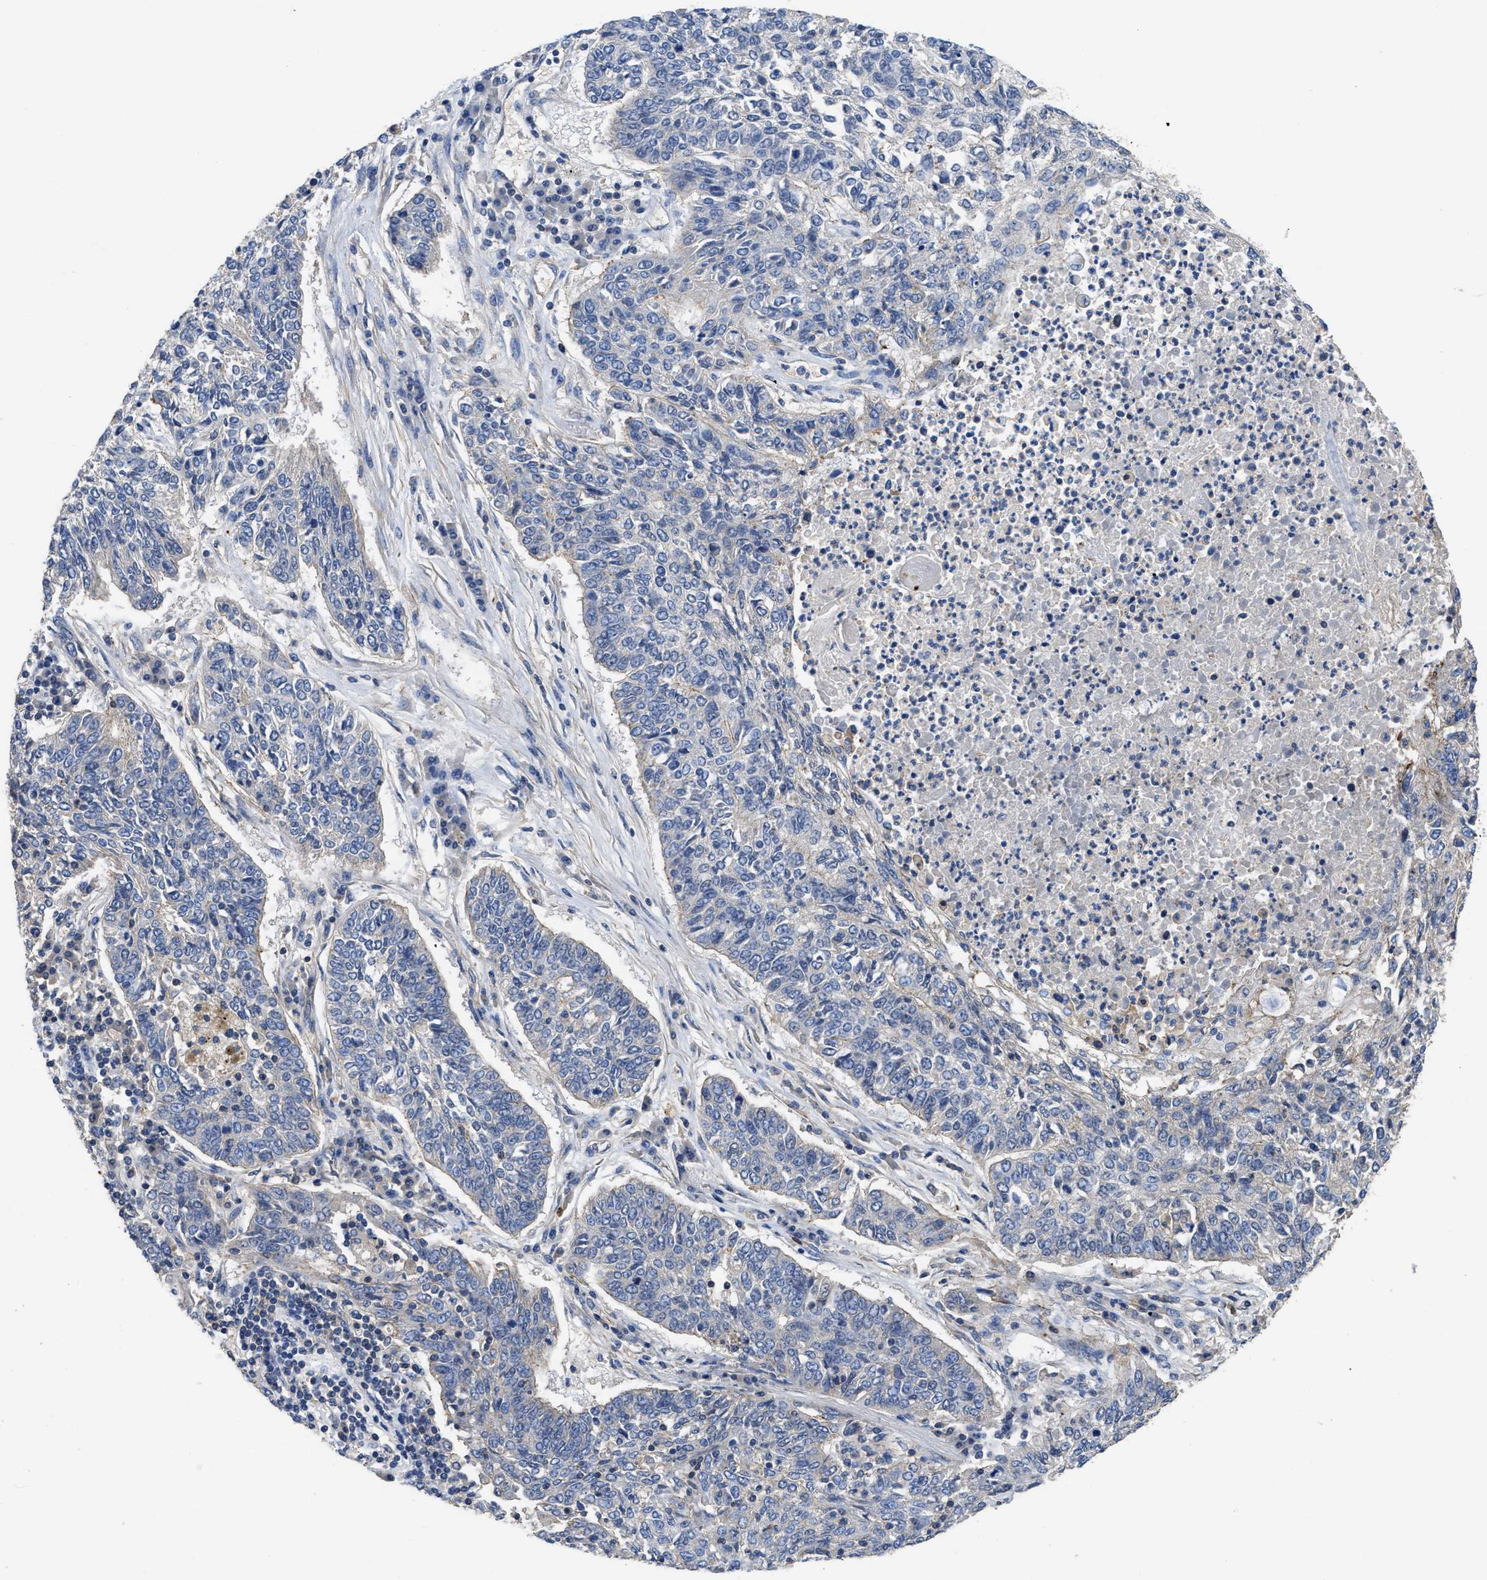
{"staining": {"intensity": "negative", "quantity": "none", "location": "none"}, "tissue": "lung cancer", "cell_type": "Tumor cells", "image_type": "cancer", "snomed": [{"axis": "morphology", "description": "Normal tissue, NOS"}, {"axis": "morphology", "description": "Squamous cell carcinoma, NOS"}, {"axis": "topography", "description": "Cartilage tissue"}, {"axis": "topography", "description": "Bronchus"}, {"axis": "topography", "description": "Lung"}], "caption": "Immunohistochemical staining of lung cancer shows no significant expression in tumor cells.", "gene": "USP4", "patient": {"sex": "female", "age": 49}}